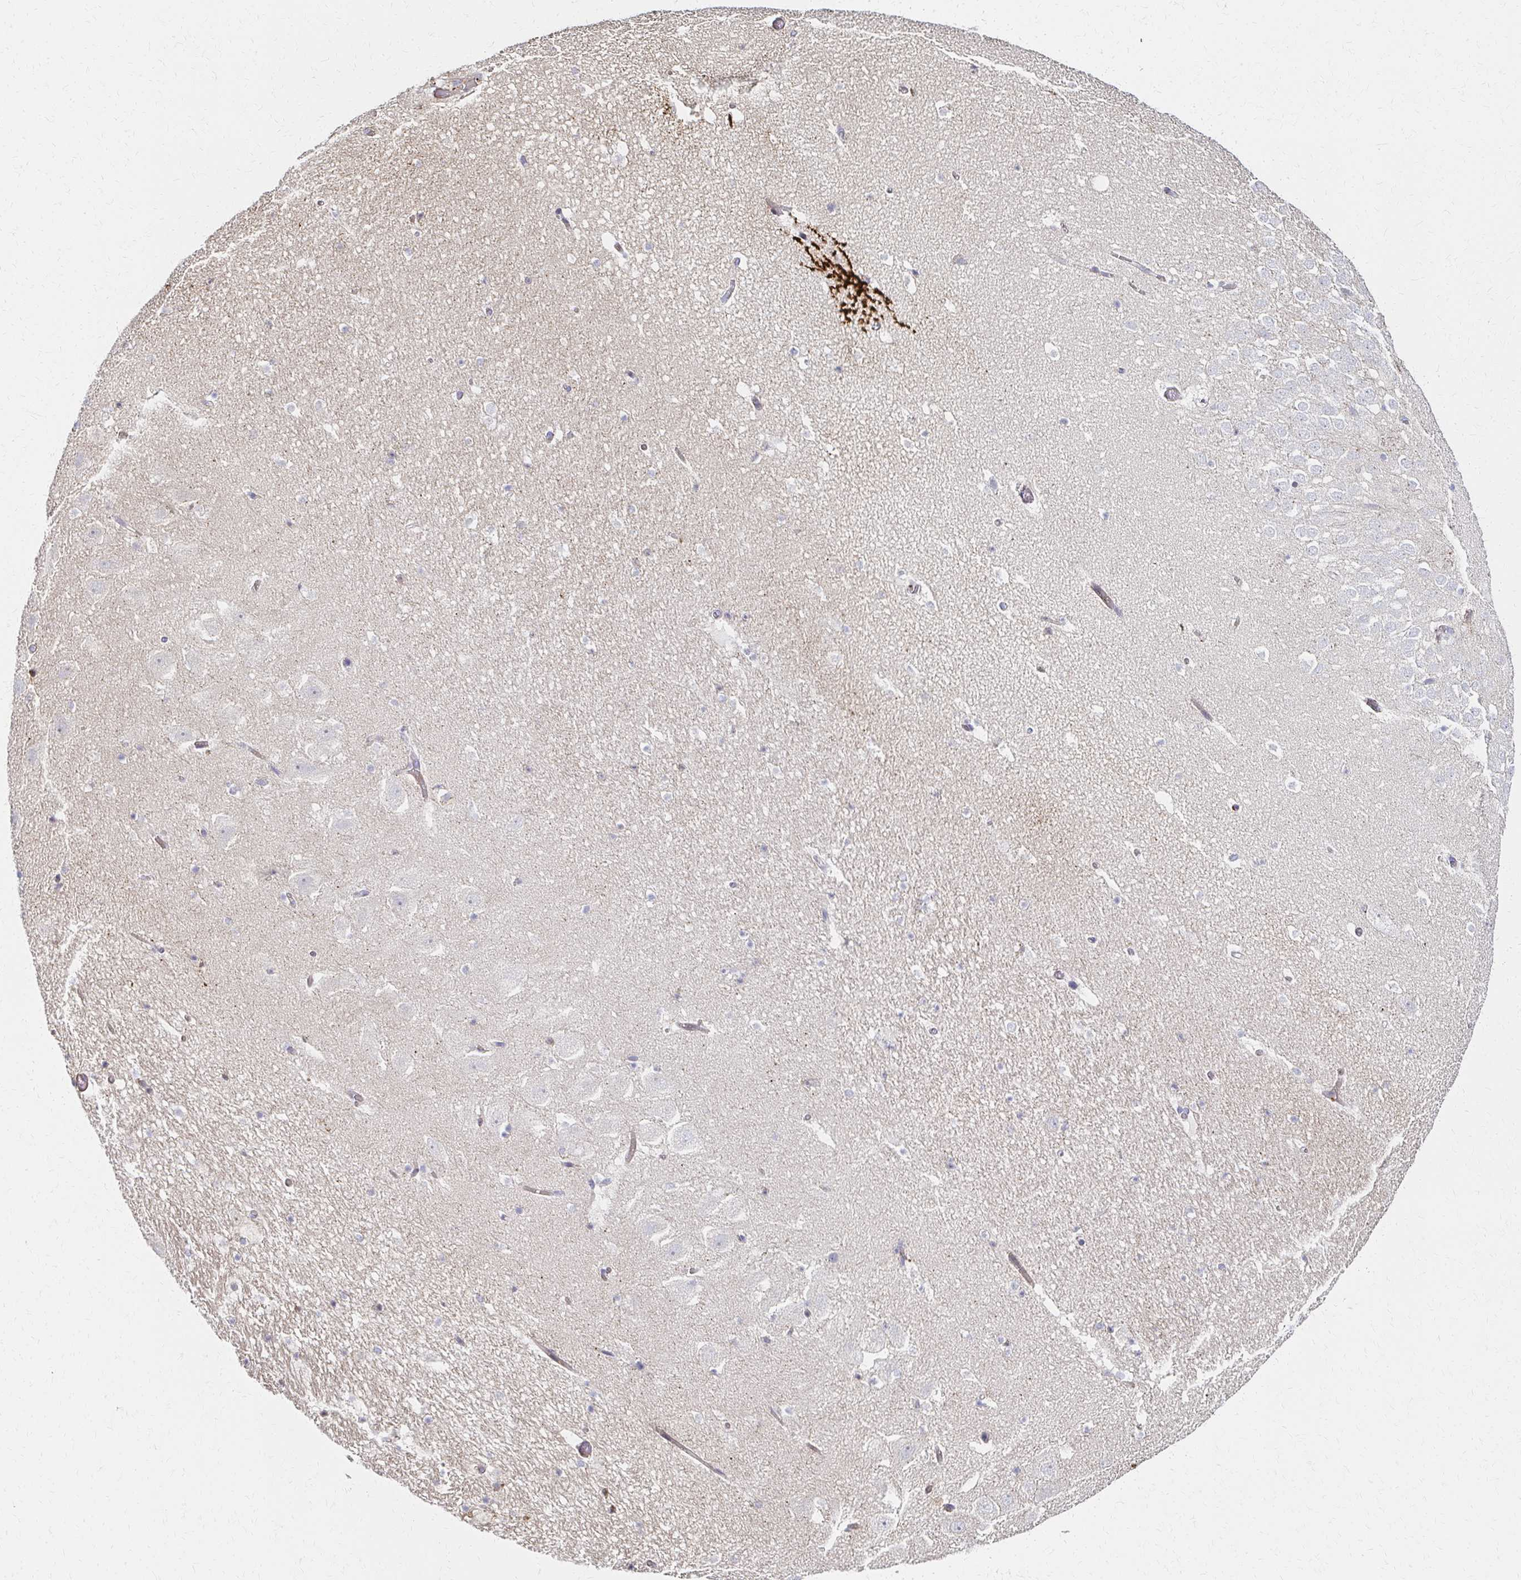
{"staining": {"intensity": "negative", "quantity": "none", "location": "none"}, "tissue": "hippocampus", "cell_type": "Glial cells", "image_type": "normal", "snomed": [{"axis": "morphology", "description": "Normal tissue, NOS"}, {"axis": "topography", "description": "Hippocampus"}], "caption": "A micrograph of human hippocampus is negative for staining in glial cells. (Stains: DAB immunohistochemistry (IHC) with hematoxylin counter stain, Microscopy: brightfield microscopy at high magnification).", "gene": "MAN1A1", "patient": {"sex": "female", "age": 42}}